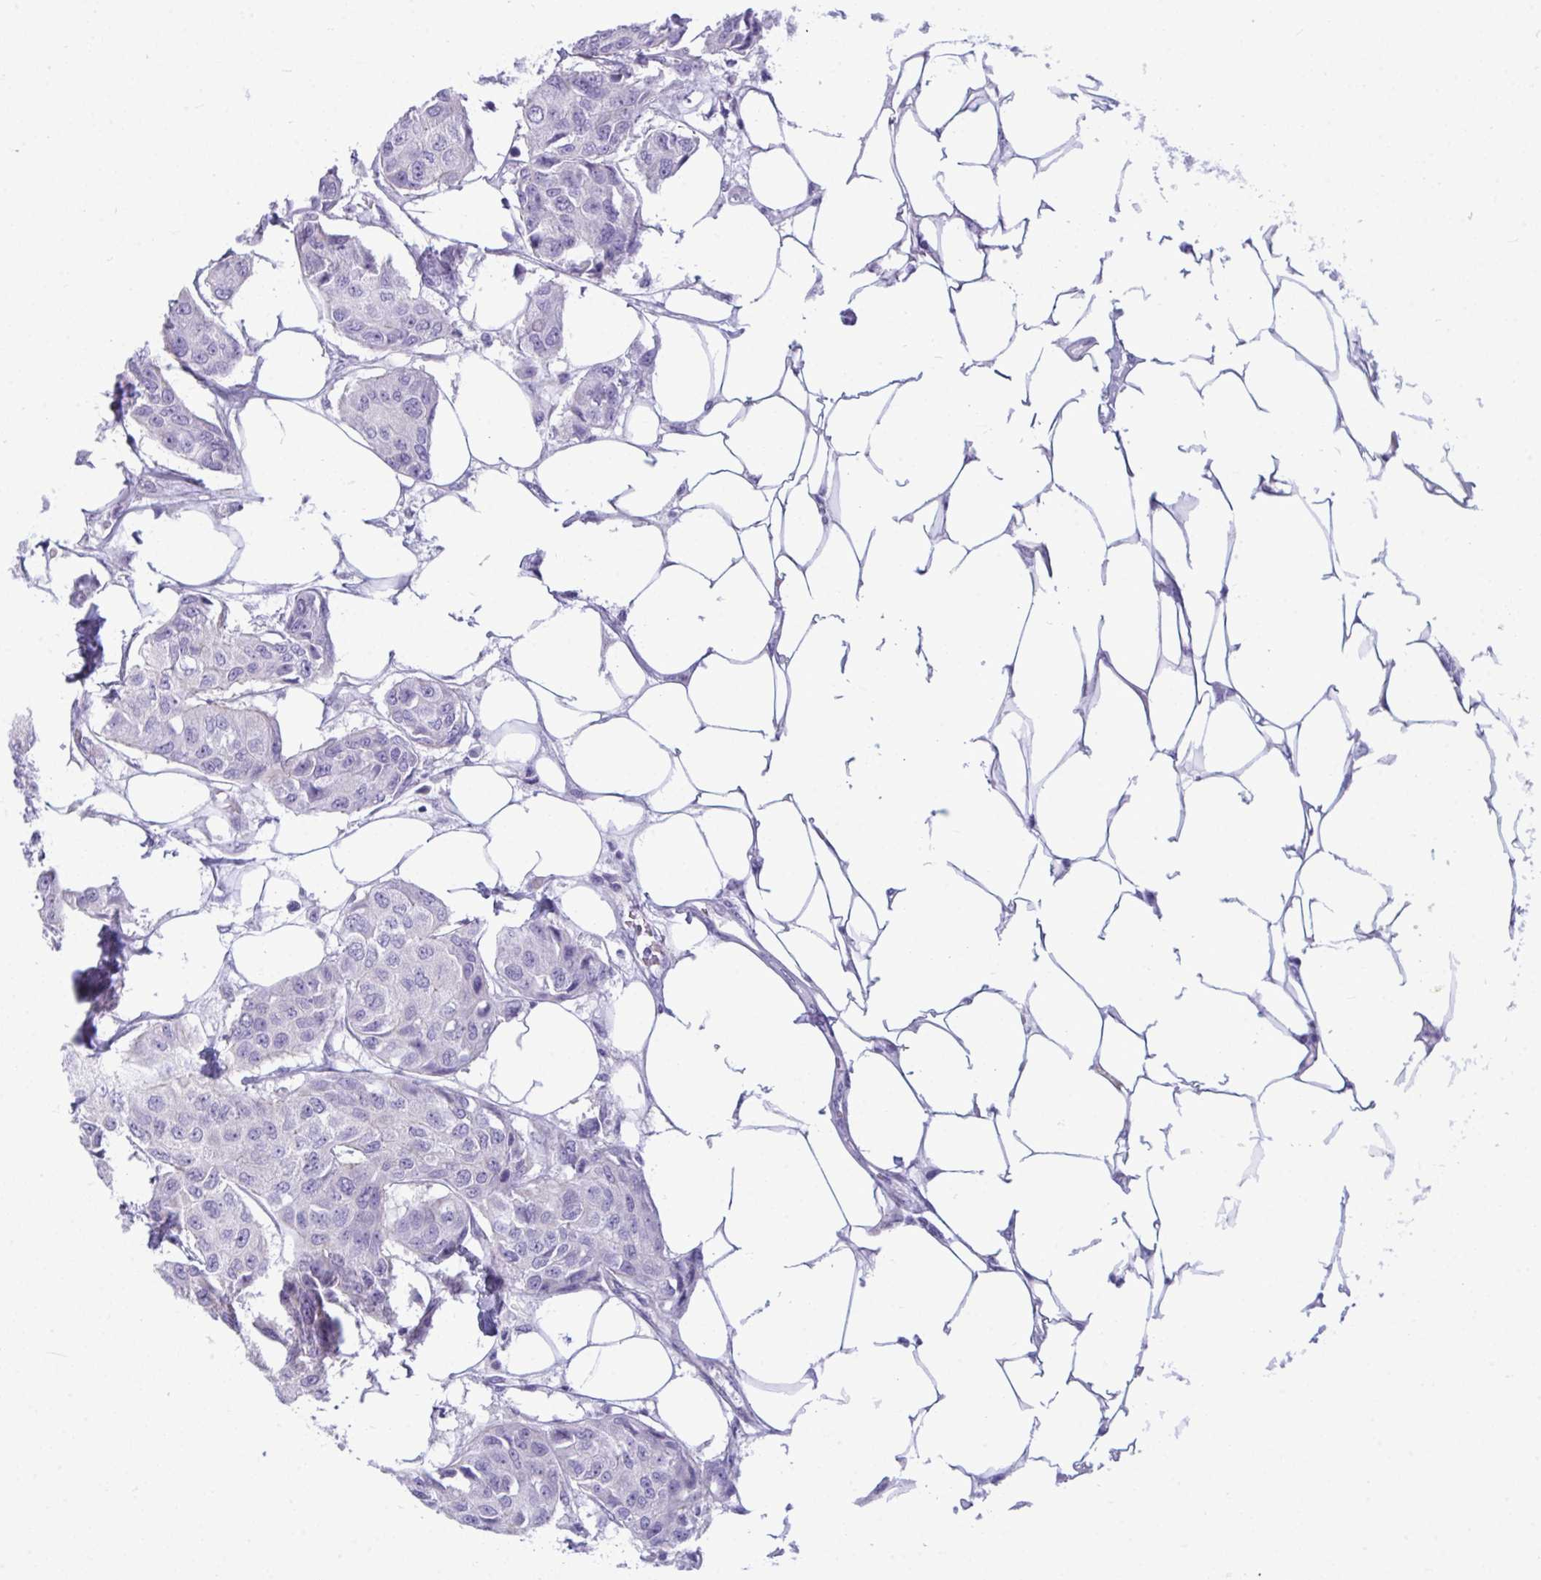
{"staining": {"intensity": "negative", "quantity": "none", "location": "none"}, "tissue": "breast cancer", "cell_type": "Tumor cells", "image_type": "cancer", "snomed": [{"axis": "morphology", "description": "Duct carcinoma"}, {"axis": "topography", "description": "Breast"}, {"axis": "topography", "description": "Lymph node"}], "caption": "There is no significant positivity in tumor cells of breast invasive ductal carcinoma.", "gene": "MYH10", "patient": {"sex": "female", "age": 80}}